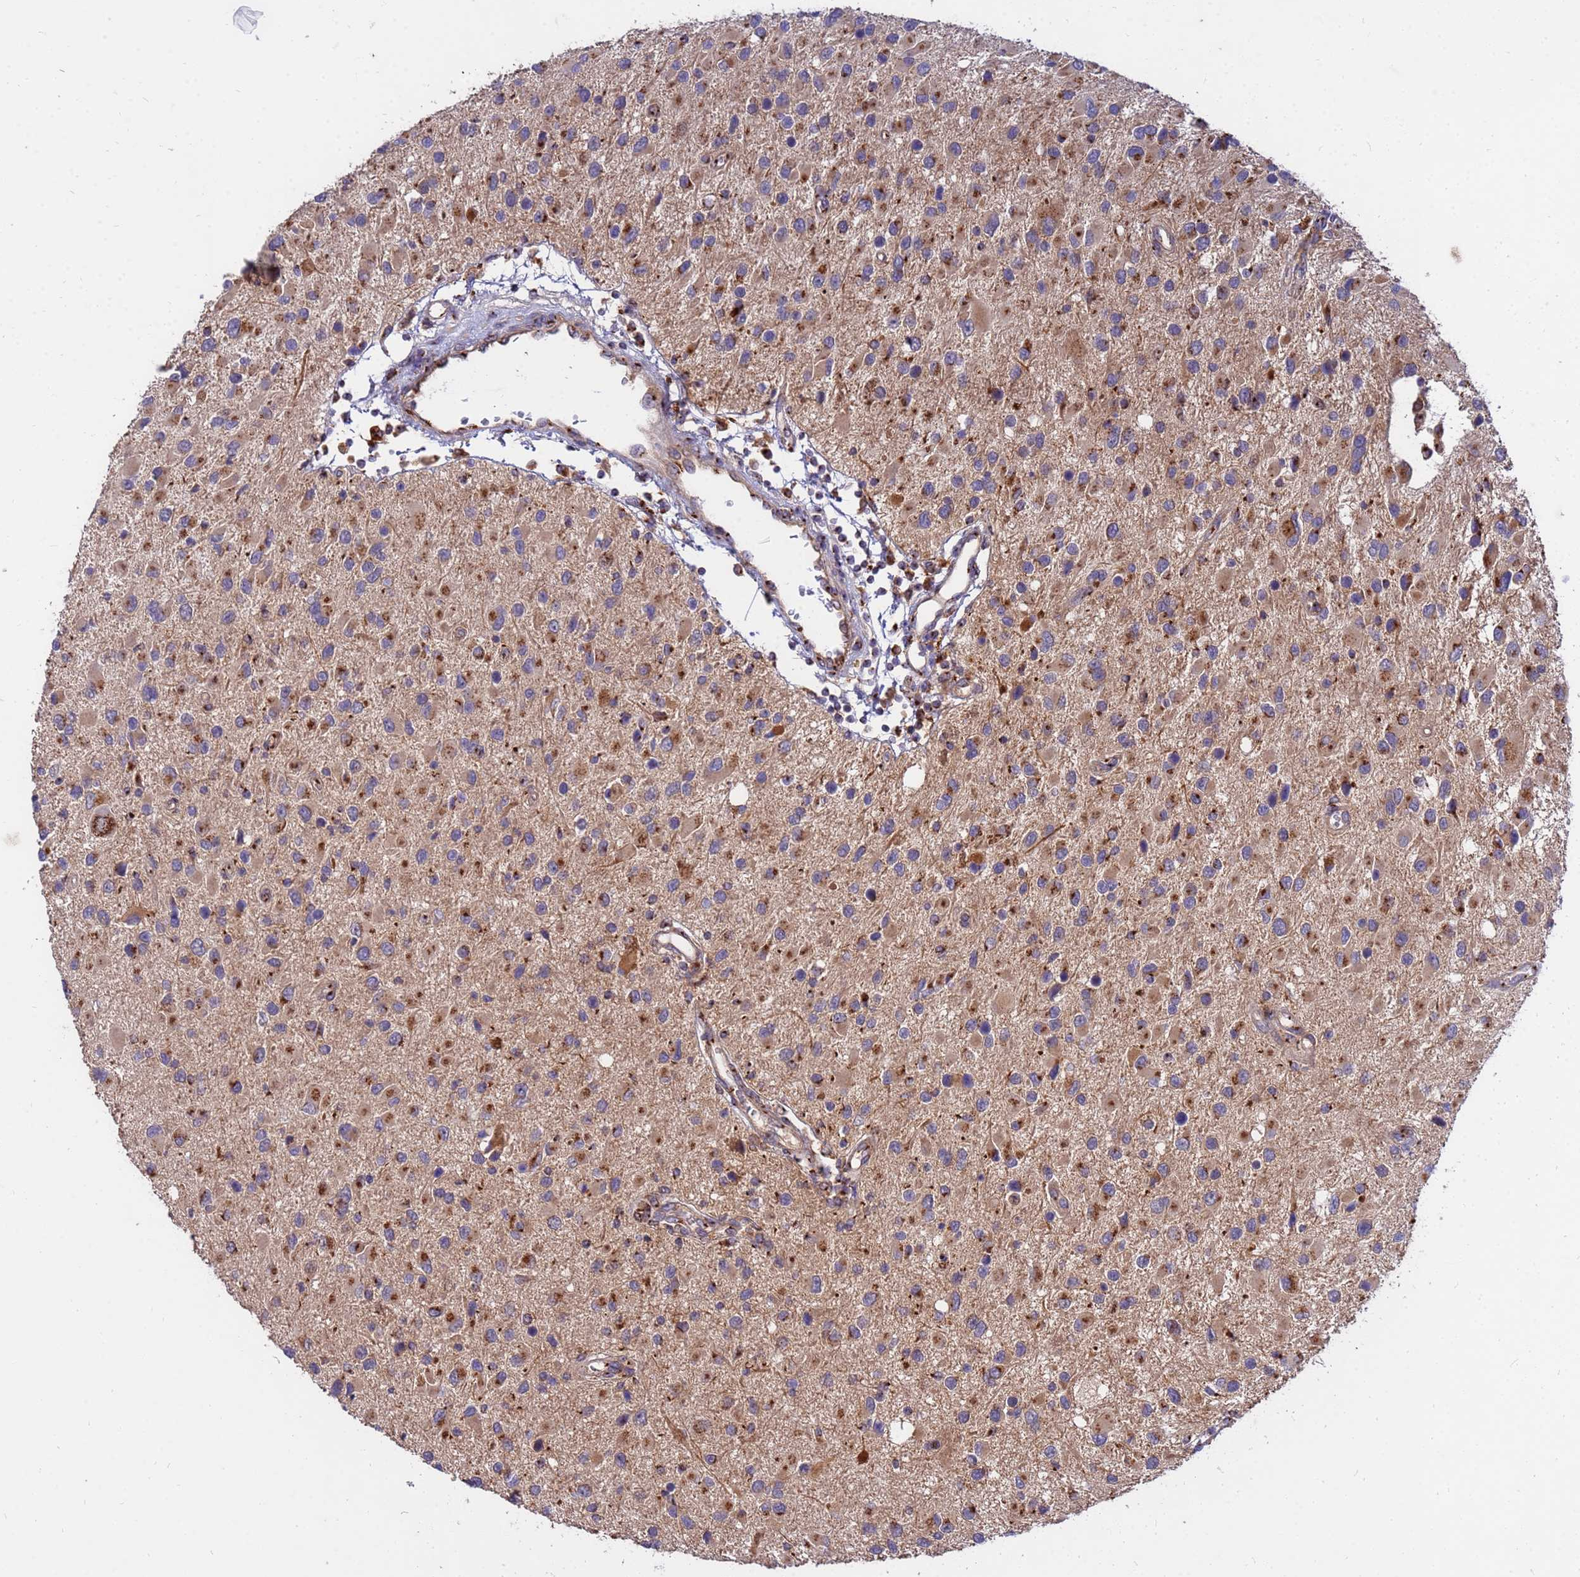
{"staining": {"intensity": "moderate", "quantity": ">75%", "location": "cytoplasmic/membranous"}, "tissue": "glioma", "cell_type": "Tumor cells", "image_type": "cancer", "snomed": [{"axis": "morphology", "description": "Glioma, malignant, High grade"}, {"axis": "topography", "description": "Brain"}], "caption": "High-power microscopy captured an immunohistochemistry histopathology image of malignant glioma (high-grade), revealing moderate cytoplasmic/membranous expression in approximately >75% of tumor cells. (IHC, brightfield microscopy, high magnification).", "gene": "HPS3", "patient": {"sex": "male", "age": 53}}